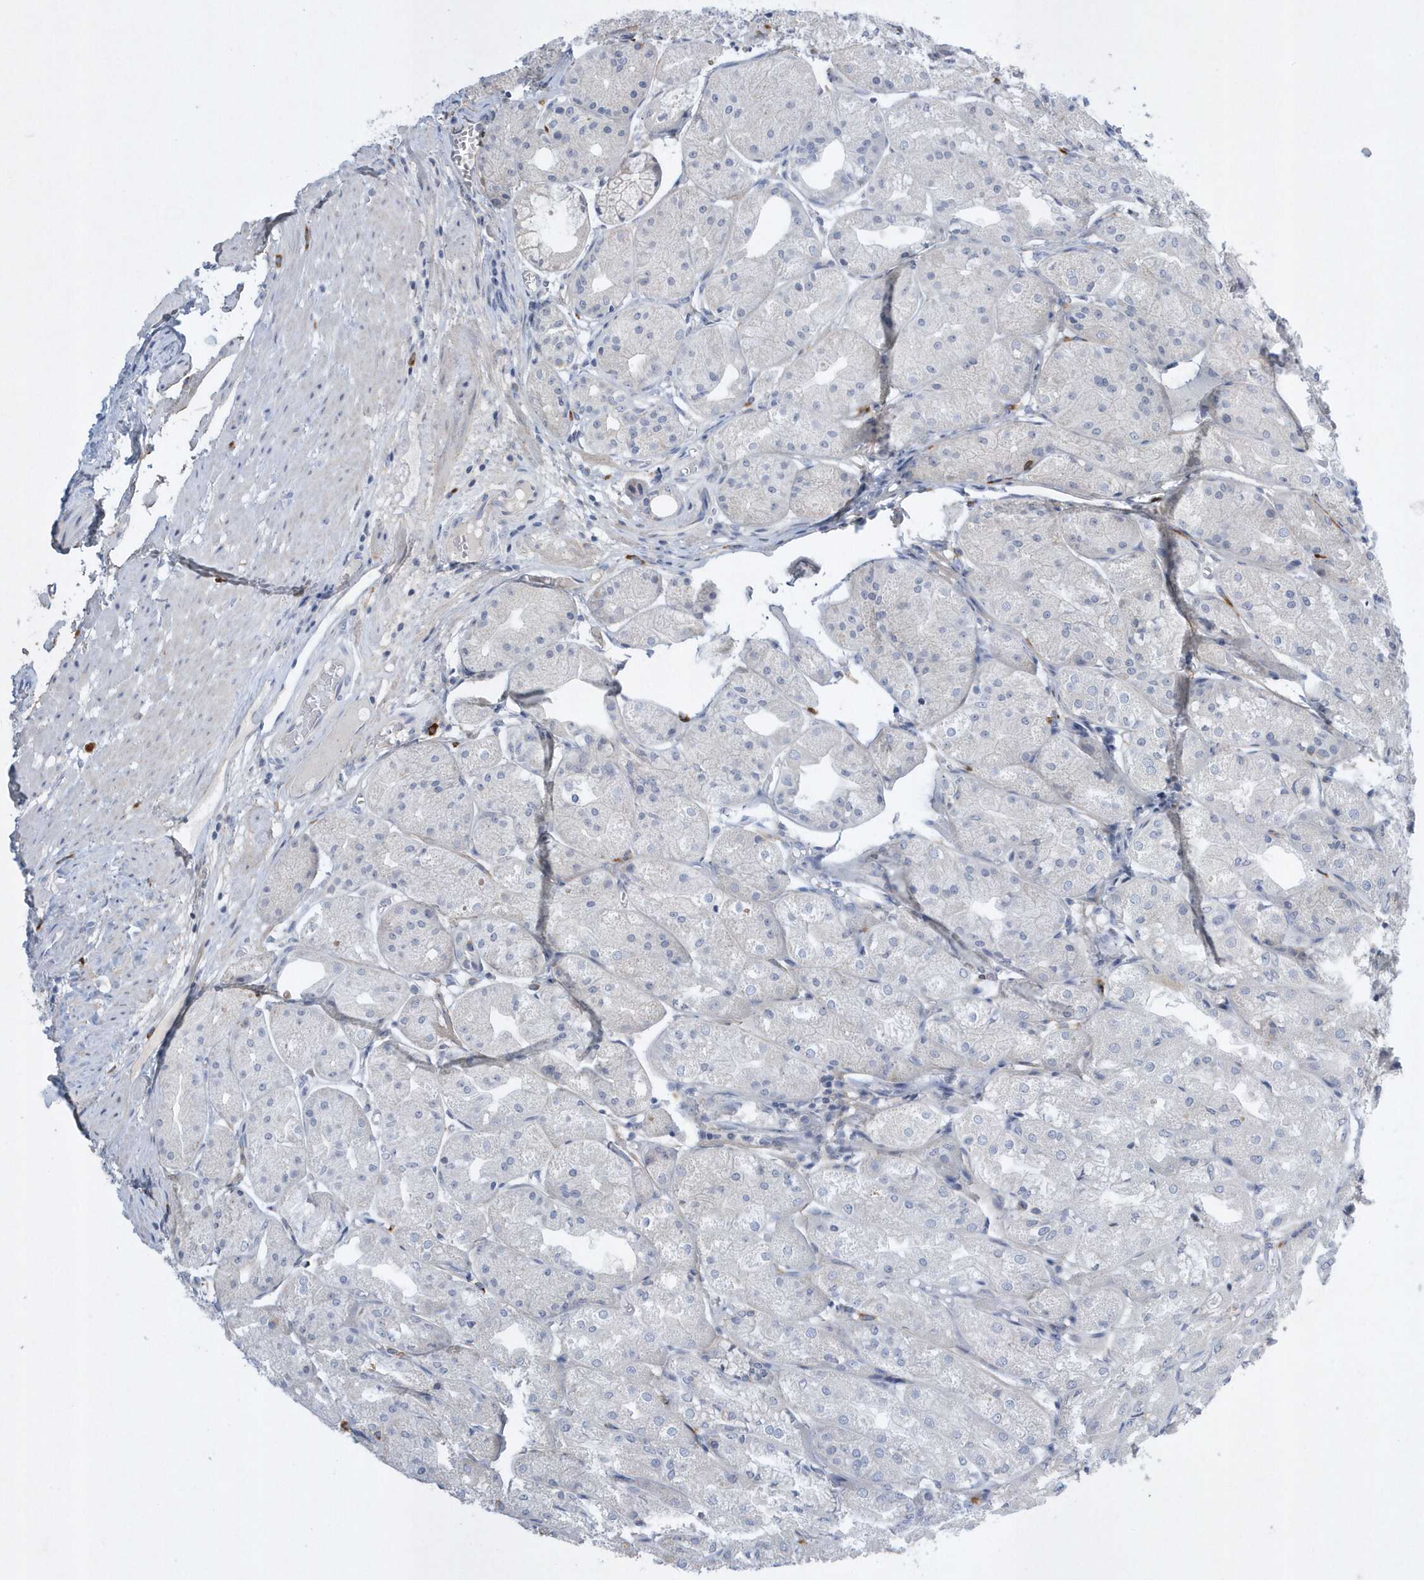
{"staining": {"intensity": "weak", "quantity": "<25%", "location": "cytoplasmic/membranous"}, "tissue": "stomach", "cell_type": "Glandular cells", "image_type": "normal", "snomed": [{"axis": "morphology", "description": "Normal tissue, NOS"}, {"axis": "topography", "description": "Stomach, upper"}], "caption": "Immunohistochemical staining of unremarkable stomach demonstrates no significant positivity in glandular cells.", "gene": "SPATA18", "patient": {"sex": "male", "age": 72}}